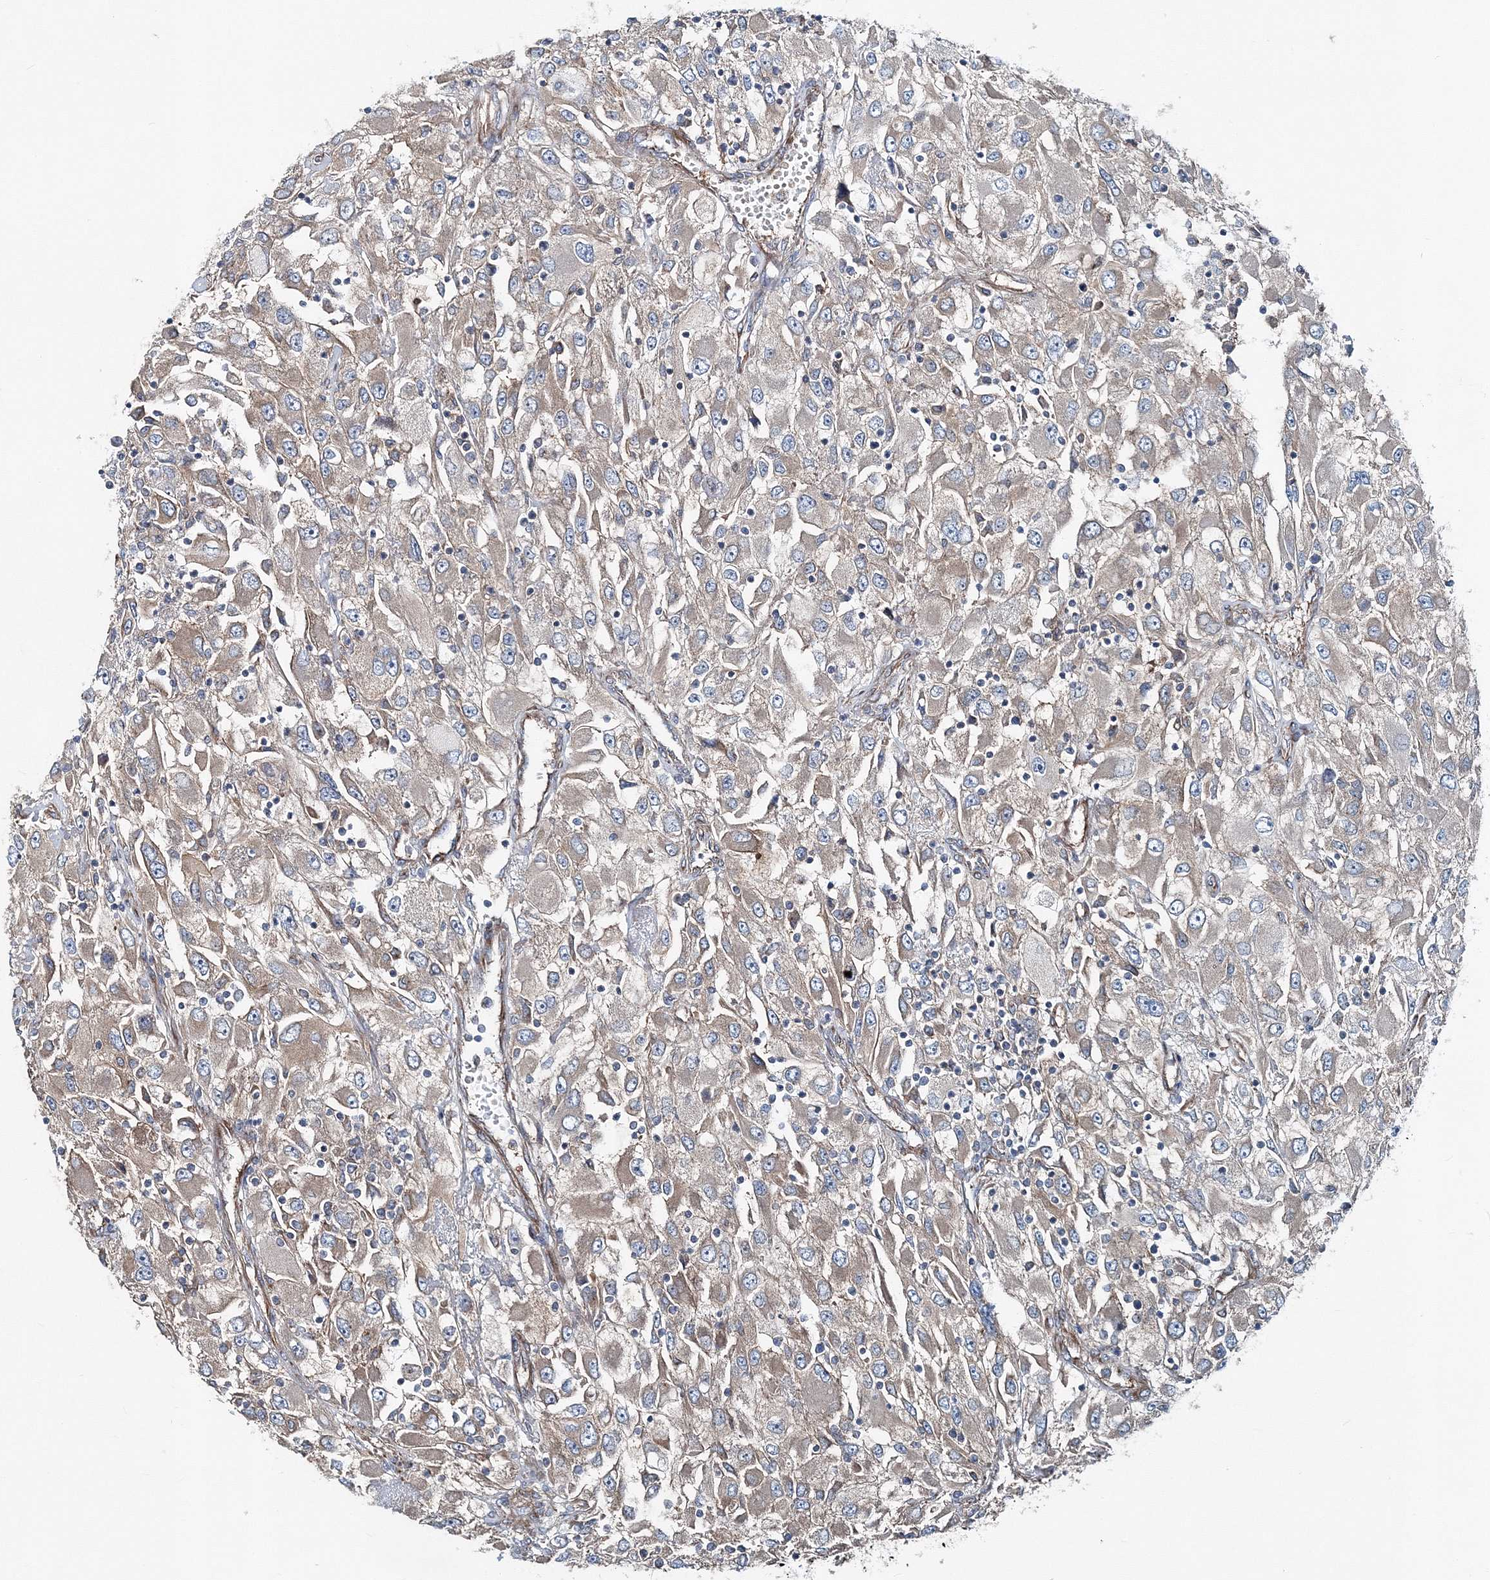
{"staining": {"intensity": "weak", "quantity": "25%-75%", "location": "cytoplasmic/membranous"}, "tissue": "renal cancer", "cell_type": "Tumor cells", "image_type": "cancer", "snomed": [{"axis": "morphology", "description": "Adenocarcinoma, NOS"}, {"axis": "topography", "description": "Kidney"}], "caption": "IHC micrograph of neoplastic tissue: human renal adenocarcinoma stained using immunohistochemistry reveals low levels of weak protein expression localized specifically in the cytoplasmic/membranous of tumor cells, appearing as a cytoplasmic/membranous brown color.", "gene": "MPHOSPH9", "patient": {"sex": "female", "age": 52}}